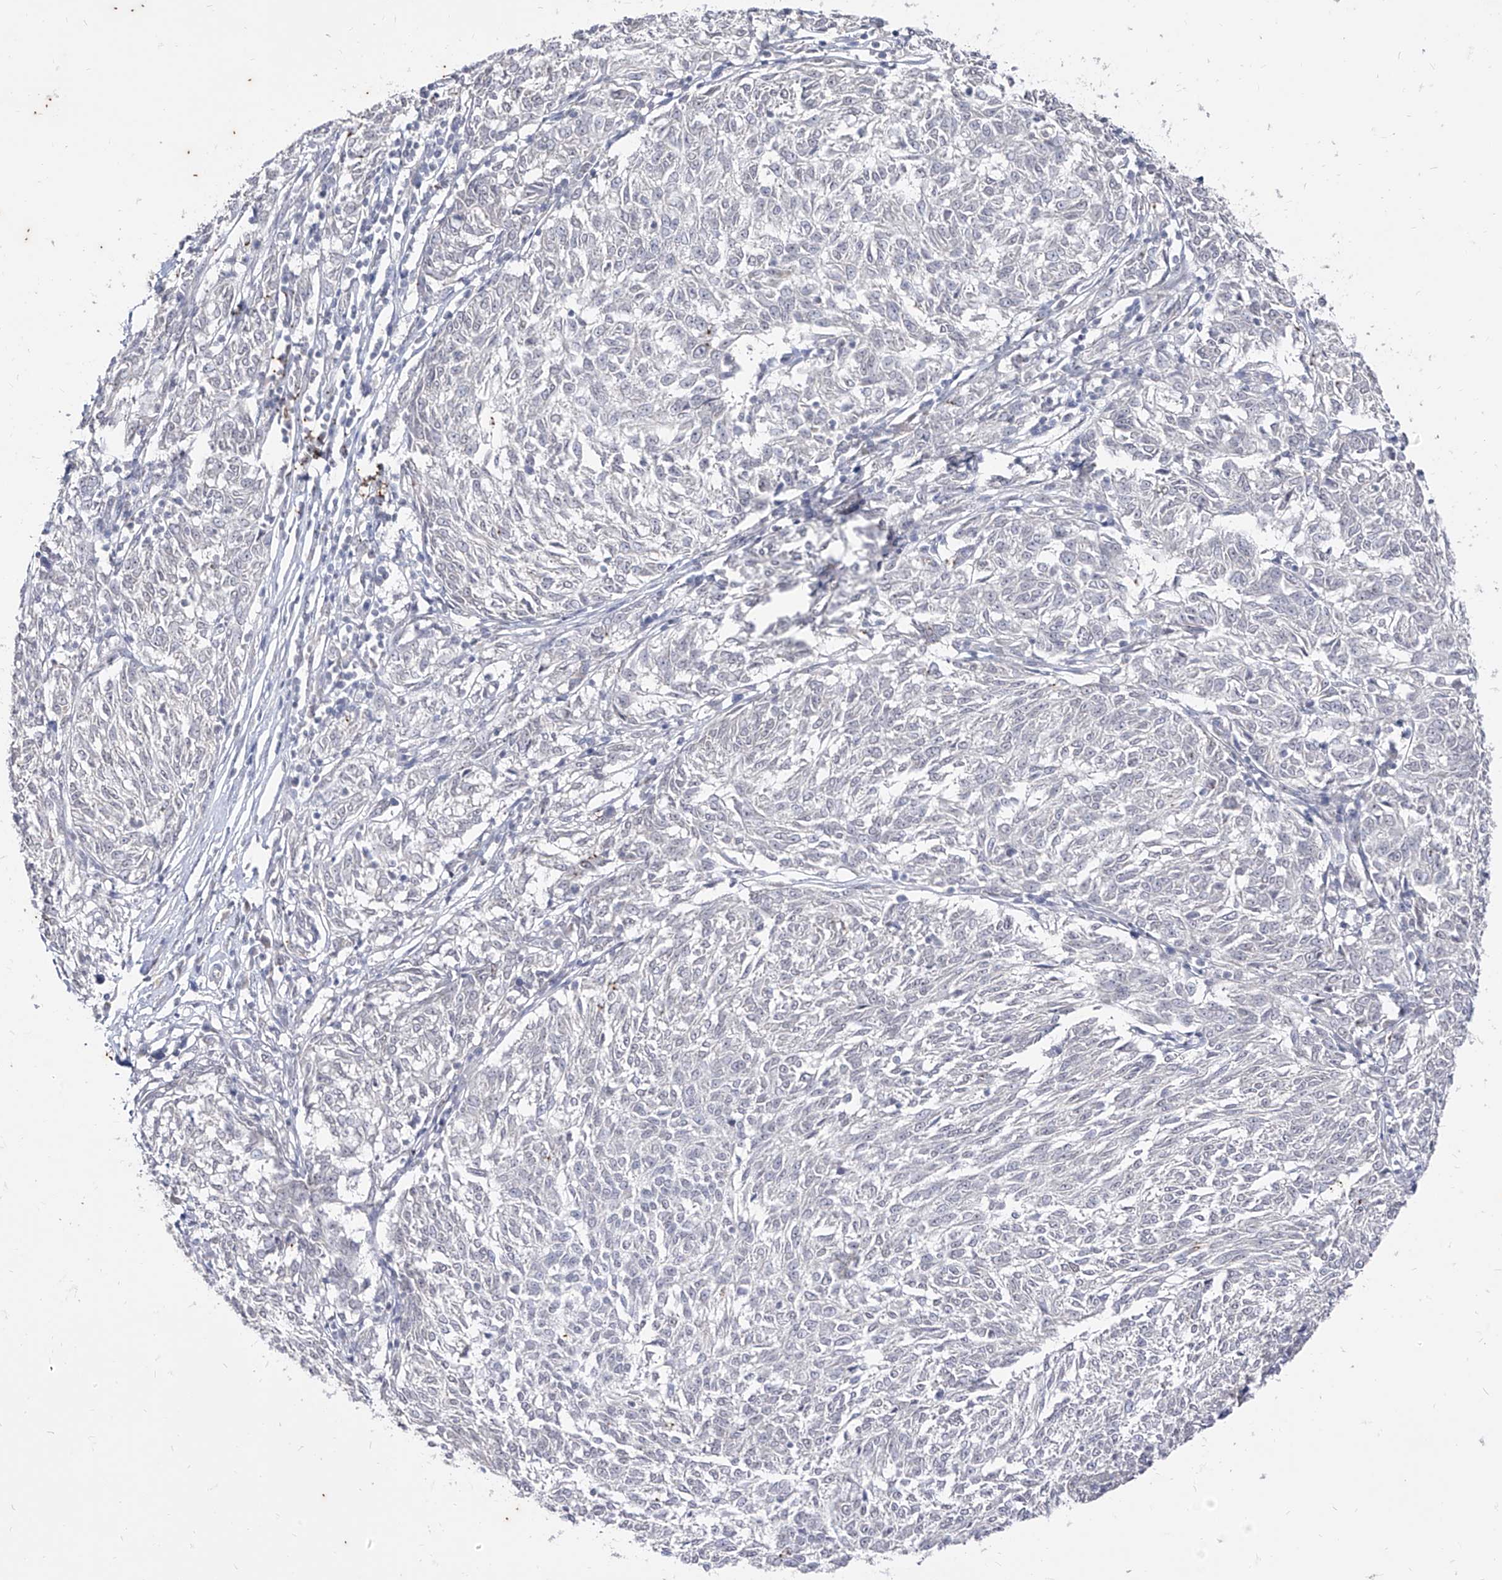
{"staining": {"intensity": "negative", "quantity": "none", "location": "none"}, "tissue": "melanoma", "cell_type": "Tumor cells", "image_type": "cancer", "snomed": [{"axis": "morphology", "description": "Malignant melanoma, NOS"}, {"axis": "topography", "description": "Skin"}], "caption": "Malignant melanoma was stained to show a protein in brown. There is no significant expression in tumor cells.", "gene": "PHF20L1", "patient": {"sex": "female", "age": 72}}